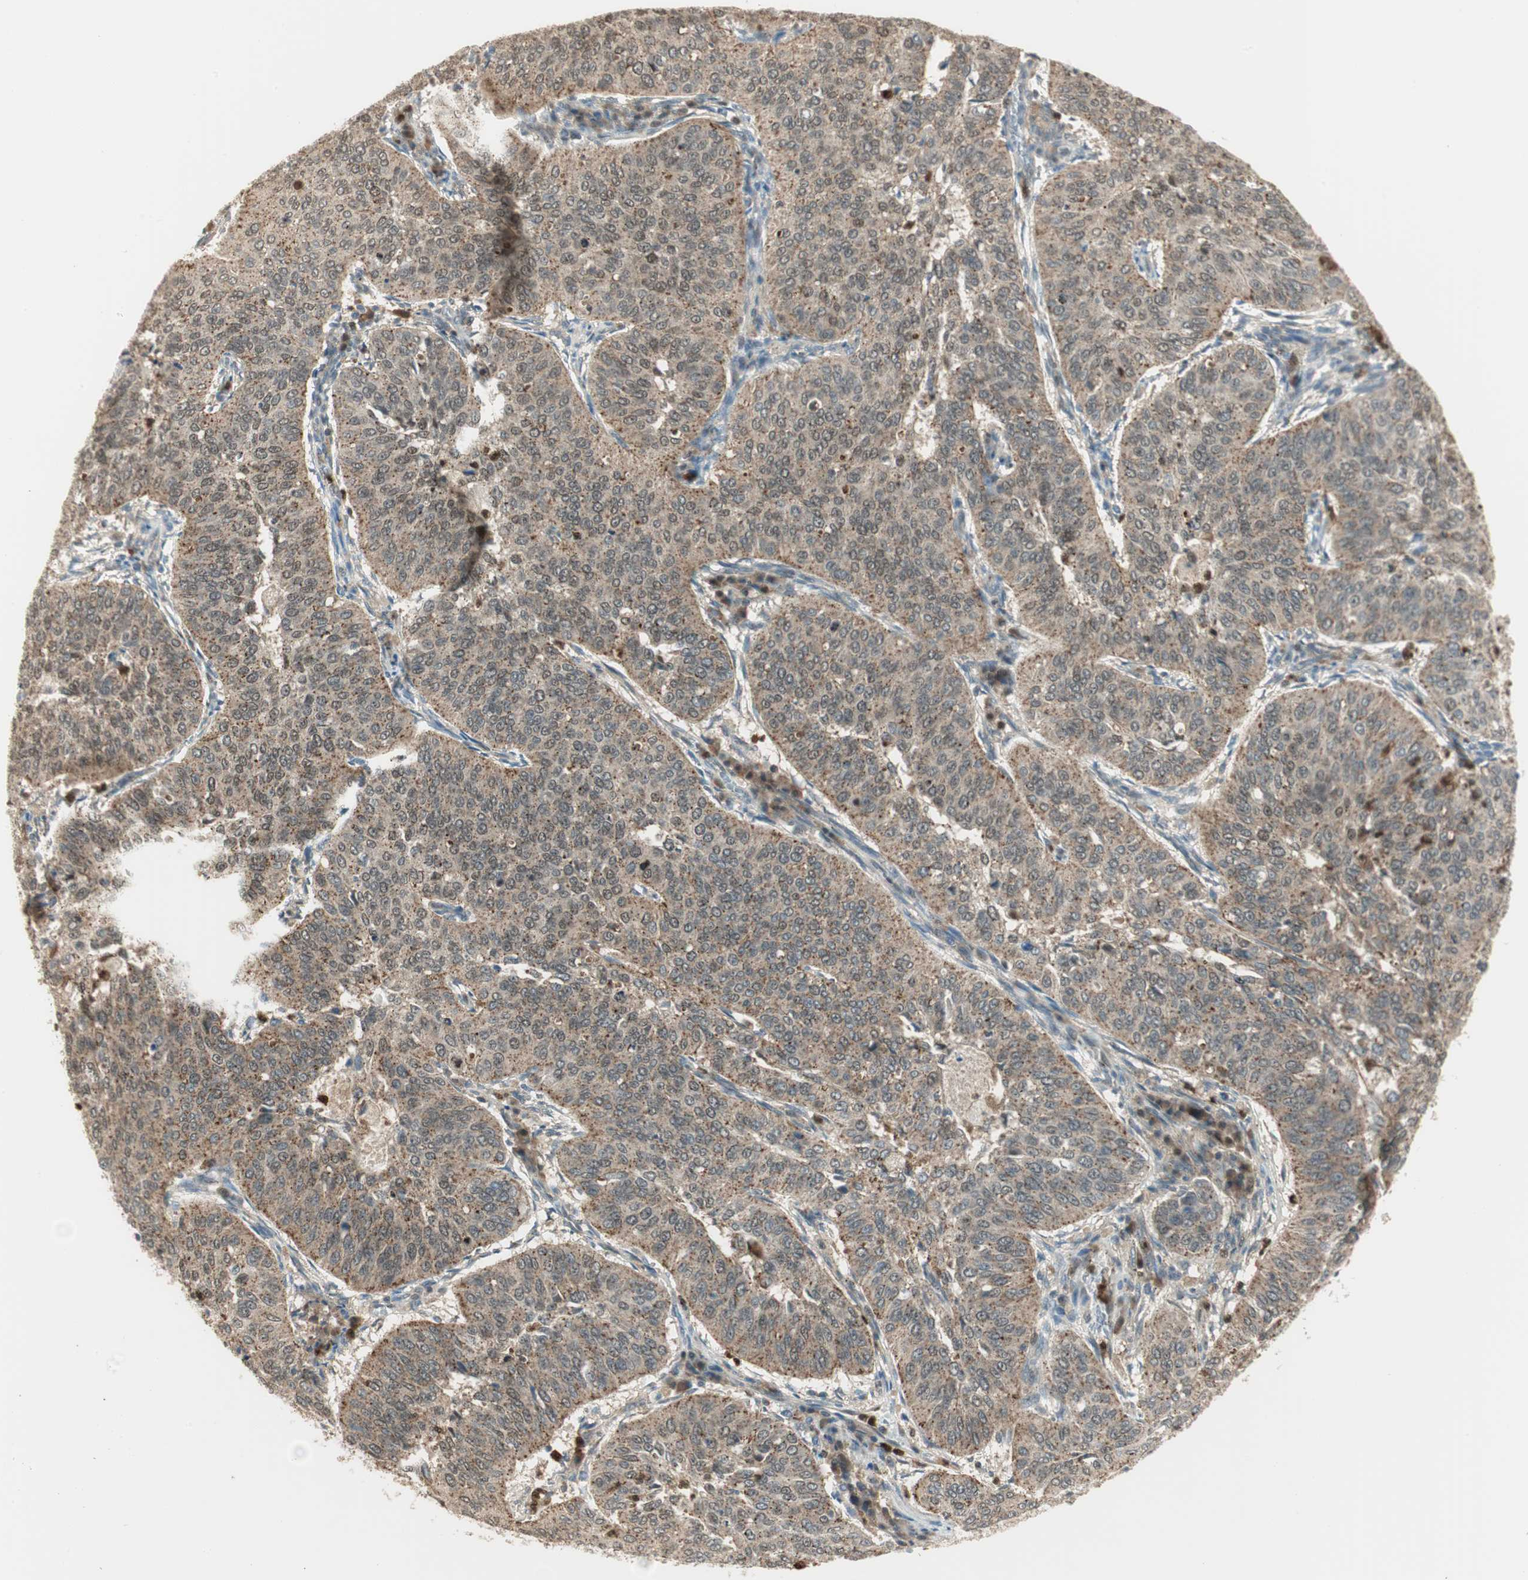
{"staining": {"intensity": "moderate", "quantity": ">75%", "location": "cytoplasmic/membranous"}, "tissue": "cervical cancer", "cell_type": "Tumor cells", "image_type": "cancer", "snomed": [{"axis": "morphology", "description": "Normal tissue, NOS"}, {"axis": "morphology", "description": "Squamous cell carcinoma, NOS"}, {"axis": "topography", "description": "Cervix"}], "caption": "Squamous cell carcinoma (cervical) was stained to show a protein in brown. There is medium levels of moderate cytoplasmic/membranous positivity in approximately >75% of tumor cells.", "gene": "LTA4H", "patient": {"sex": "female", "age": 39}}